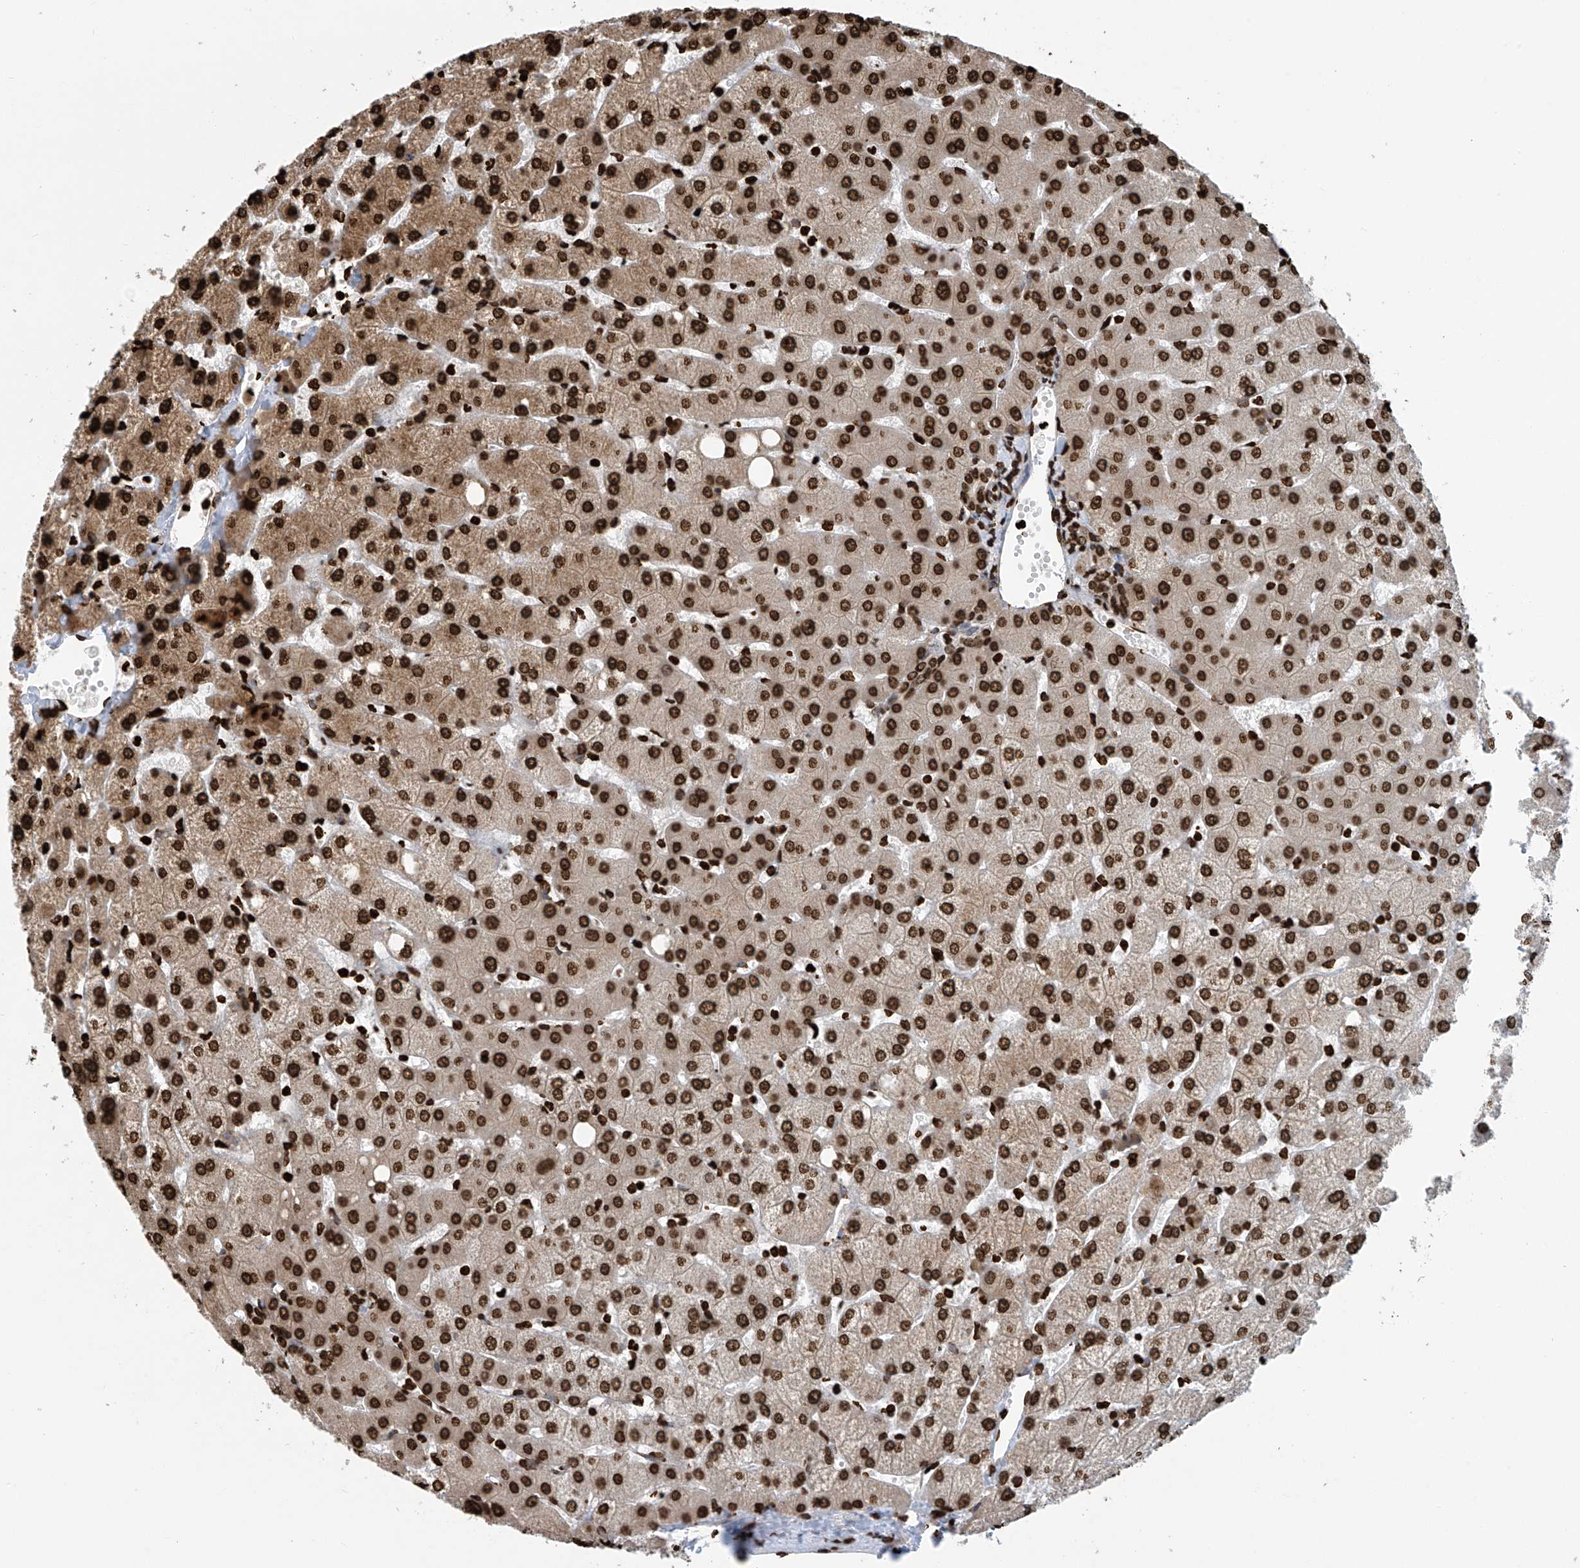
{"staining": {"intensity": "strong", "quantity": ">75%", "location": "nuclear"}, "tissue": "liver", "cell_type": "Cholangiocytes", "image_type": "normal", "snomed": [{"axis": "morphology", "description": "Normal tissue, NOS"}, {"axis": "topography", "description": "Liver"}], "caption": "Immunohistochemical staining of benign liver demonstrates strong nuclear protein expression in about >75% of cholangiocytes.", "gene": "DPPA2", "patient": {"sex": "female", "age": 54}}